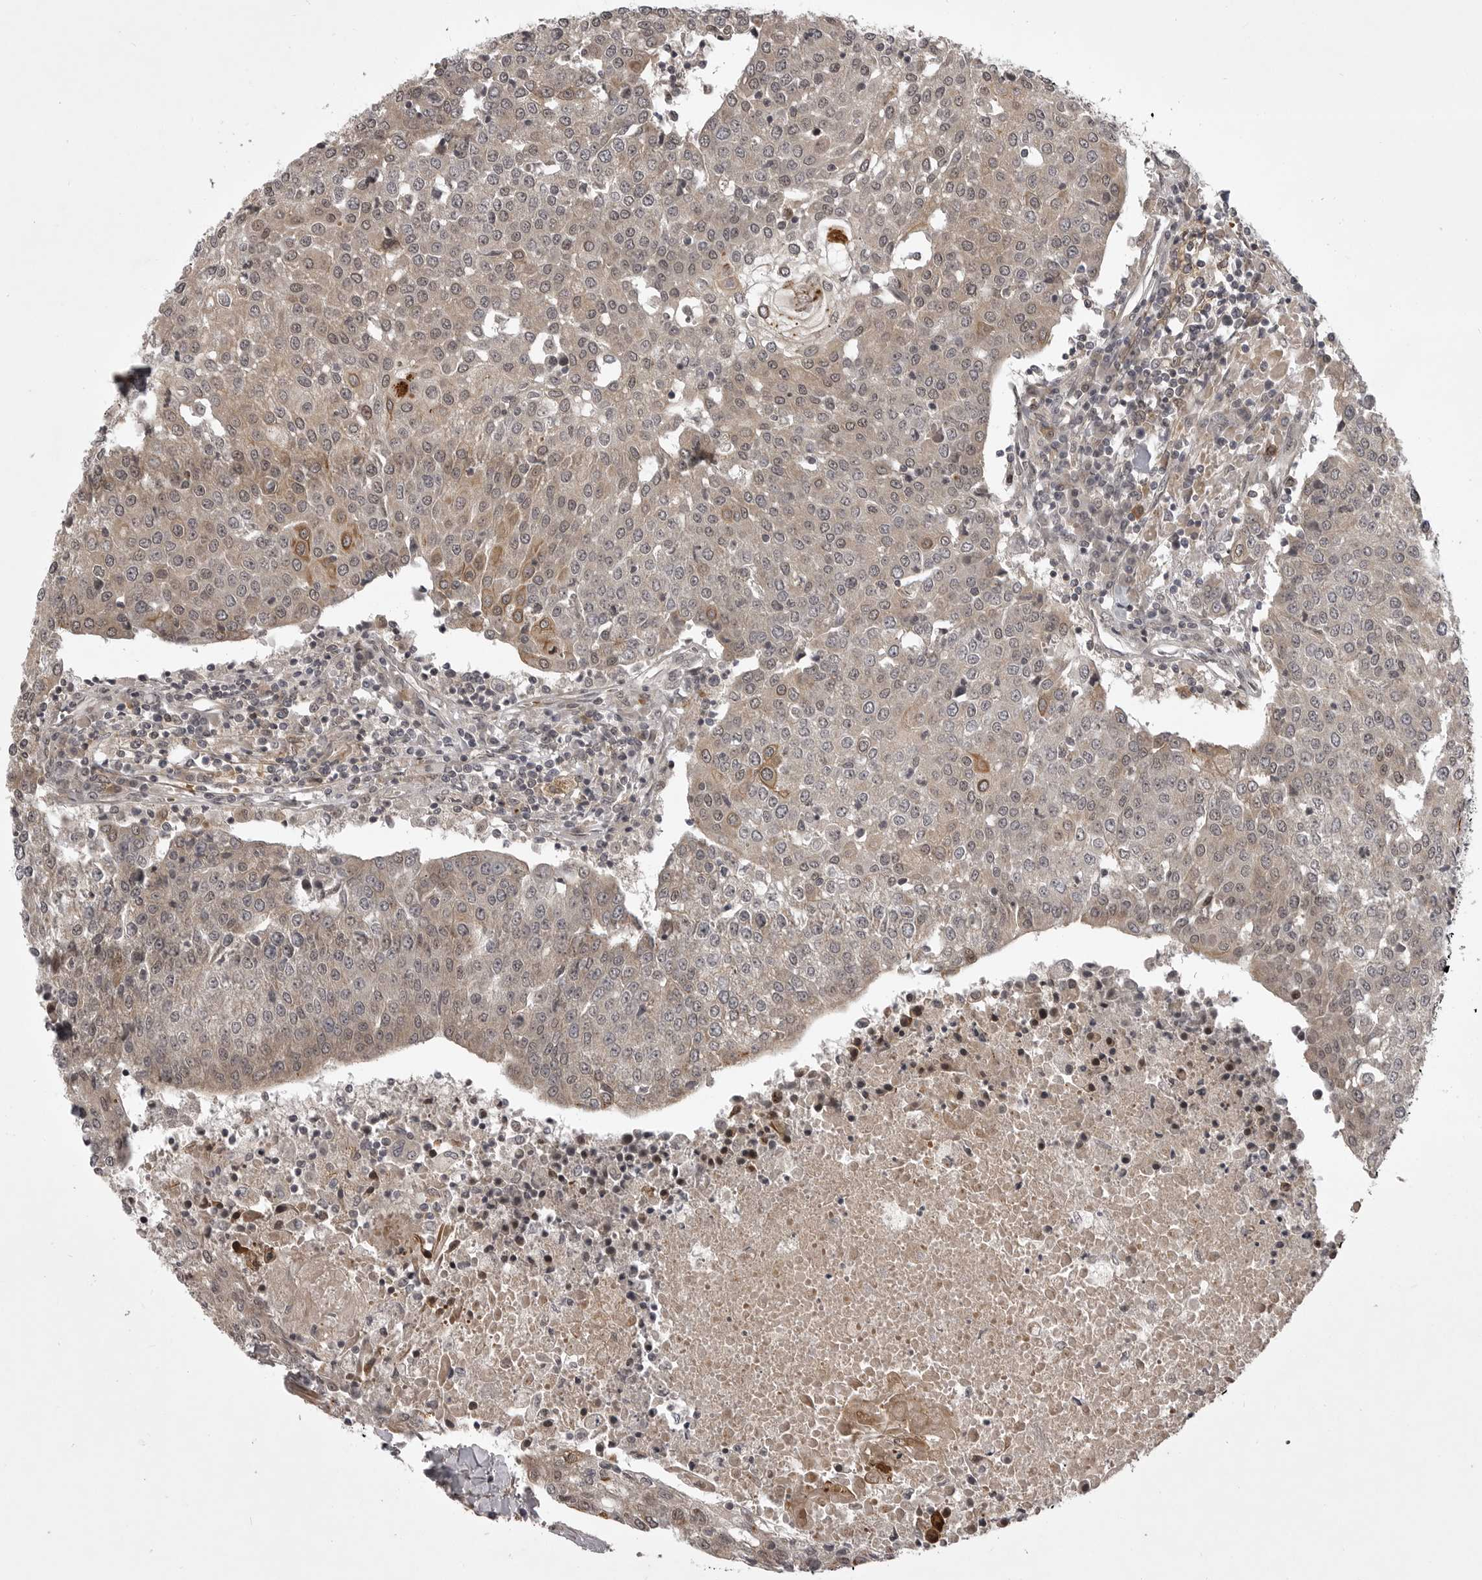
{"staining": {"intensity": "moderate", "quantity": "<25%", "location": "cytoplasmic/membranous,nuclear"}, "tissue": "urothelial cancer", "cell_type": "Tumor cells", "image_type": "cancer", "snomed": [{"axis": "morphology", "description": "Urothelial carcinoma, High grade"}, {"axis": "topography", "description": "Urinary bladder"}], "caption": "IHC of human urothelial cancer reveals low levels of moderate cytoplasmic/membranous and nuclear positivity in approximately <25% of tumor cells.", "gene": "SNX16", "patient": {"sex": "female", "age": 85}}